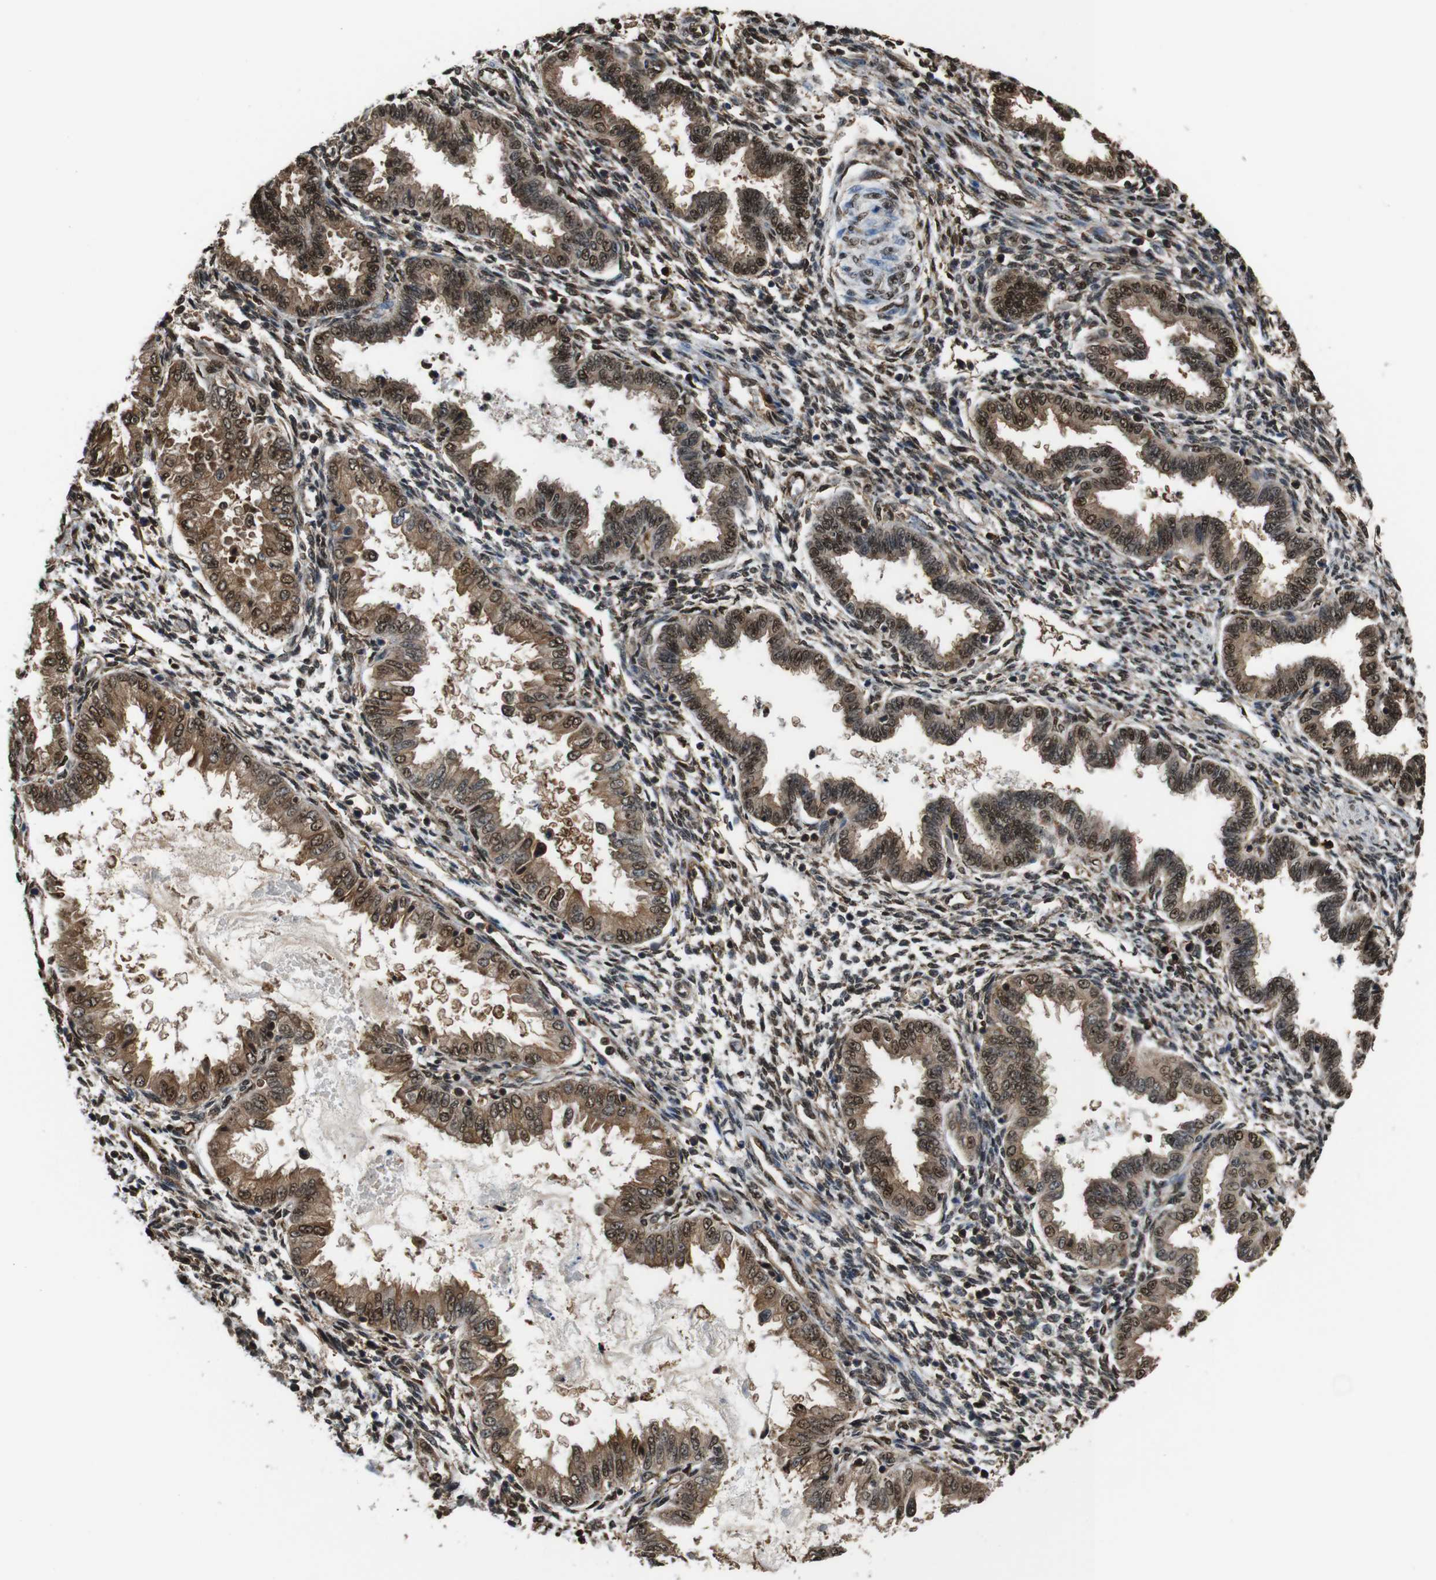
{"staining": {"intensity": "strong", "quantity": ">75%", "location": "cytoplasmic/membranous,nuclear"}, "tissue": "endometrium", "cell_type": "Cells in endometrial stroma", "image_type": "normal", "snomed": [{"axis": "morphology", "description": "Normal tissue, NOS"}, {"axis": "topography", "description": "Endometrium"}], "caption": "IHC of unremarkable human endometrium demonstrates high levels of strong cytoplasmic/membranous,nuclear positivity in about >75% of cells in endometrial stroma.", "gene": "VCP", "patient": {"sex": "female", "age": 33}}